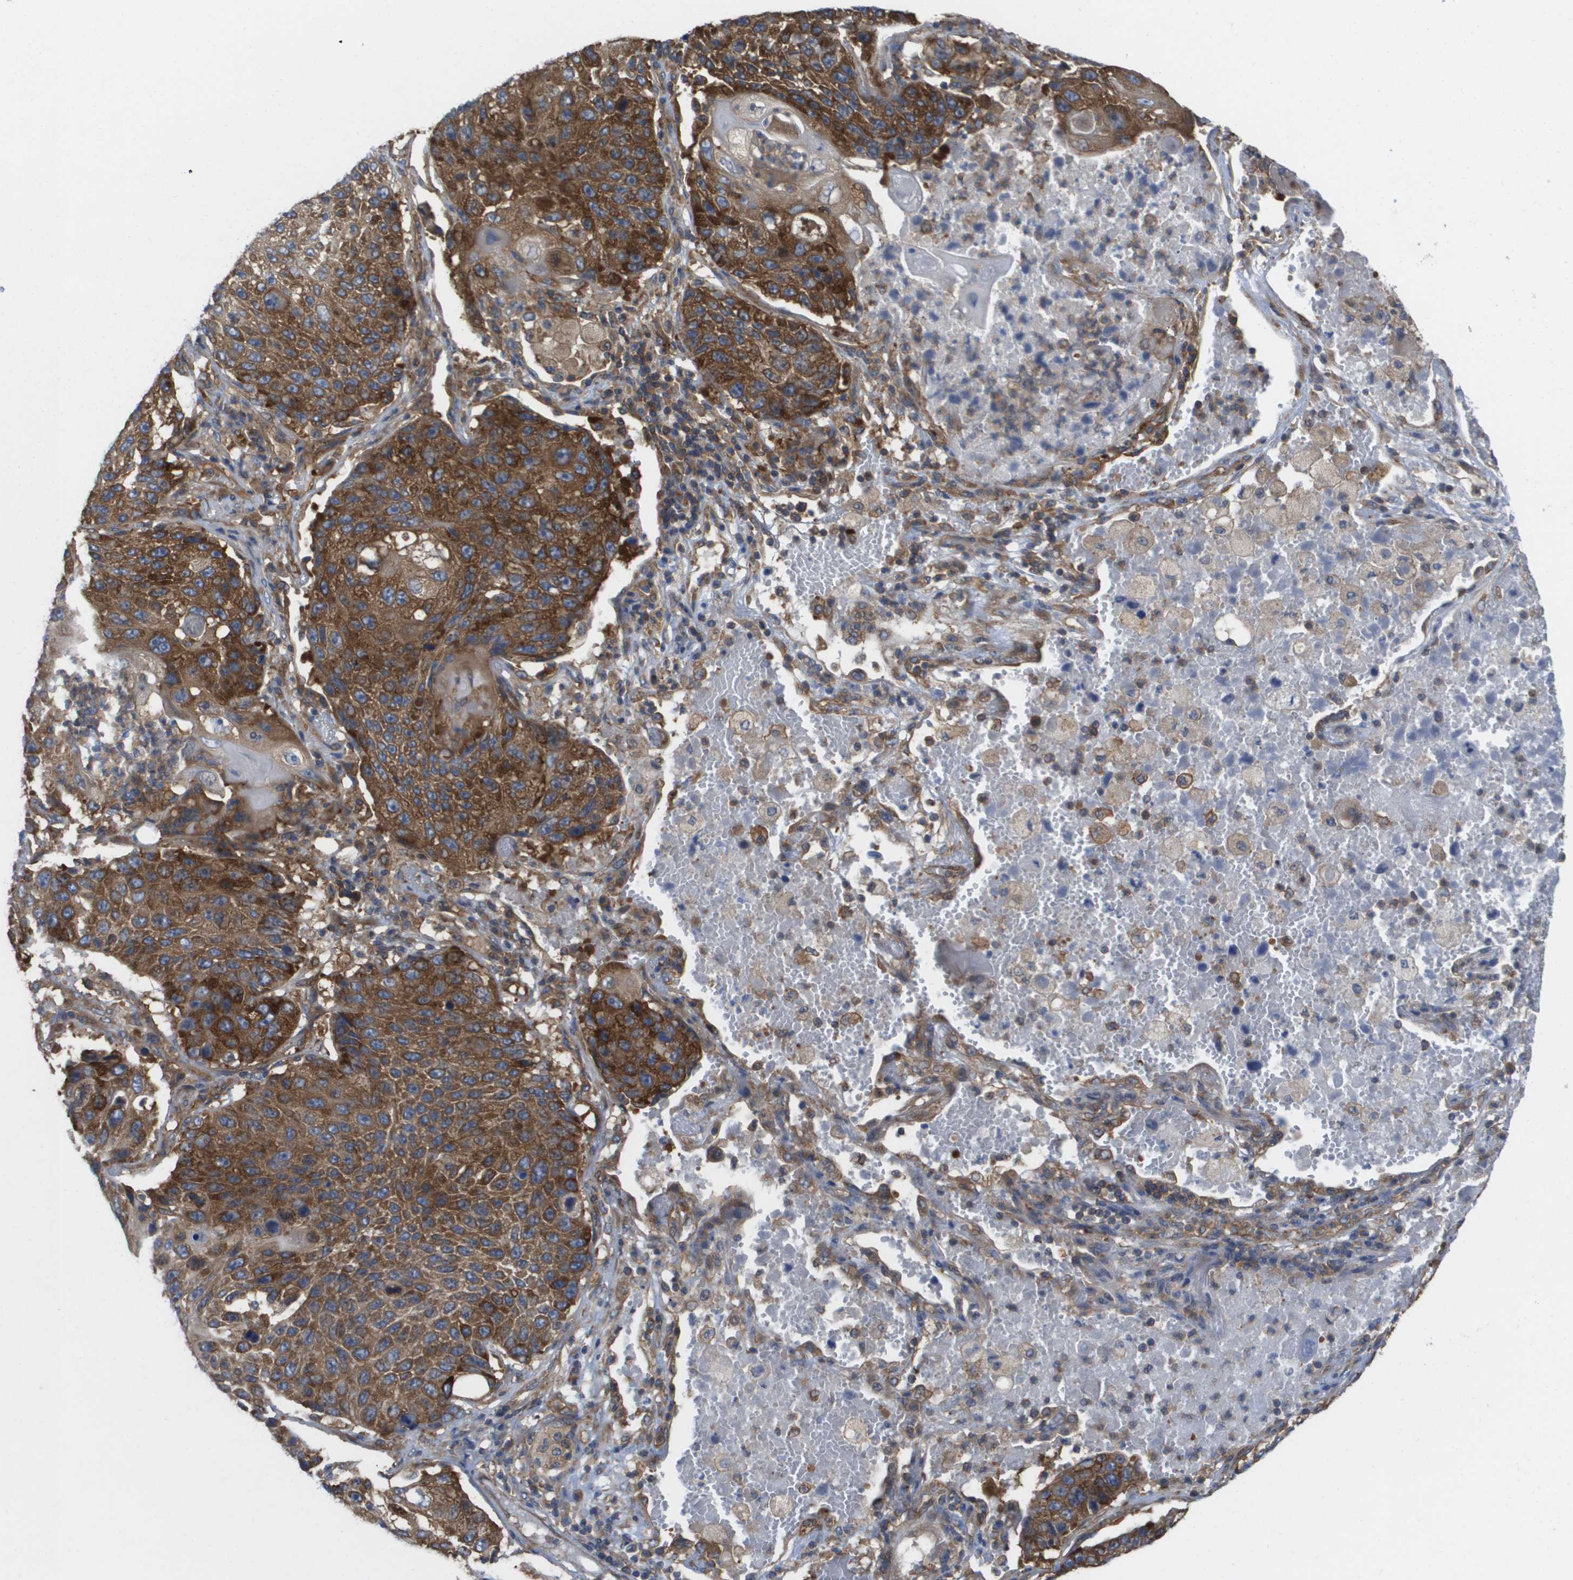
{"staining": {"intensity": "strong", "quantity": ">75%", "location": "cytoplasmic/membranous"}, "tissue": "lung cancer", "cell_type": "Tumor cells", "image_type": "cancer", "snomed": [{"axis": "morphology", "description": "Squamous cell carcinoma, NOS"}, {"axis": "topography", "description": "Lung"}], "caption": "The image exhibits immunohistochemical staining of squamous cell carcinoma (lung). There is strong cytoplasmic/membranous staining is seen in about >75% of tumor cells.", "gene": "EIF4G2", "patient": {"sex": "male", "age": 61}}